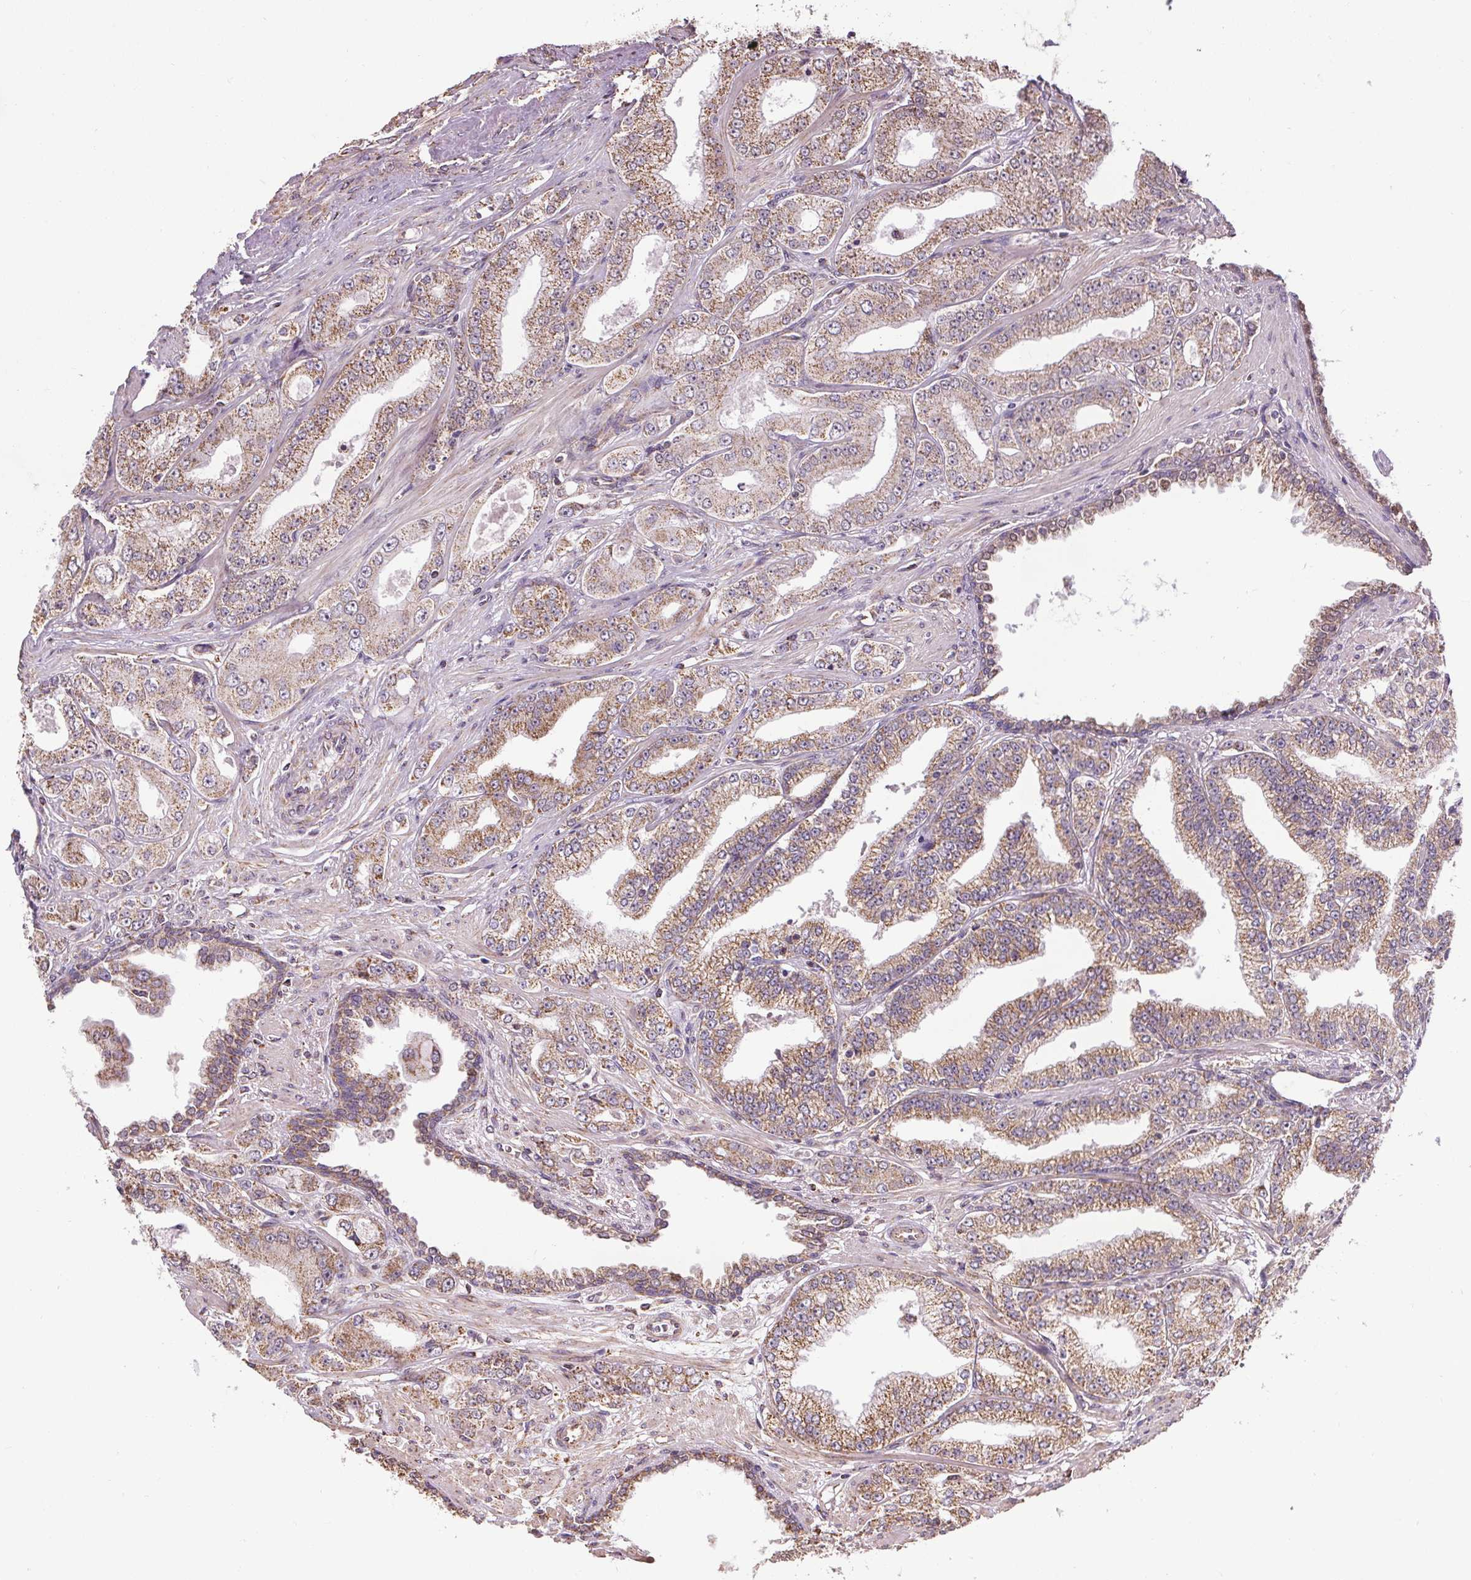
{"staining": {"intensity": "weak", "quantity": ">75%", "location": "cytoplasmic/membranous"}, "tissue": "prostate cancer", "cell_type": "Tumor cells", "image_type": "cancer", "snomed": [{"axis": "morphology", "description": "Adenocarcinoma, Low grade"}, {"axis": "topography", "description": "Prostate"}], "caption": "The image displays staining of prostate cancer, revealing weak cytoplasmic/membranous protein expression (brown color) within tumor cells. The protein is stained brown, and the nuclei are stained in blue (DAB IHC with brightfield microscopy, high magnification).", "gene": "ZNF548", "patient": {"sex": "male", "age": 60}}